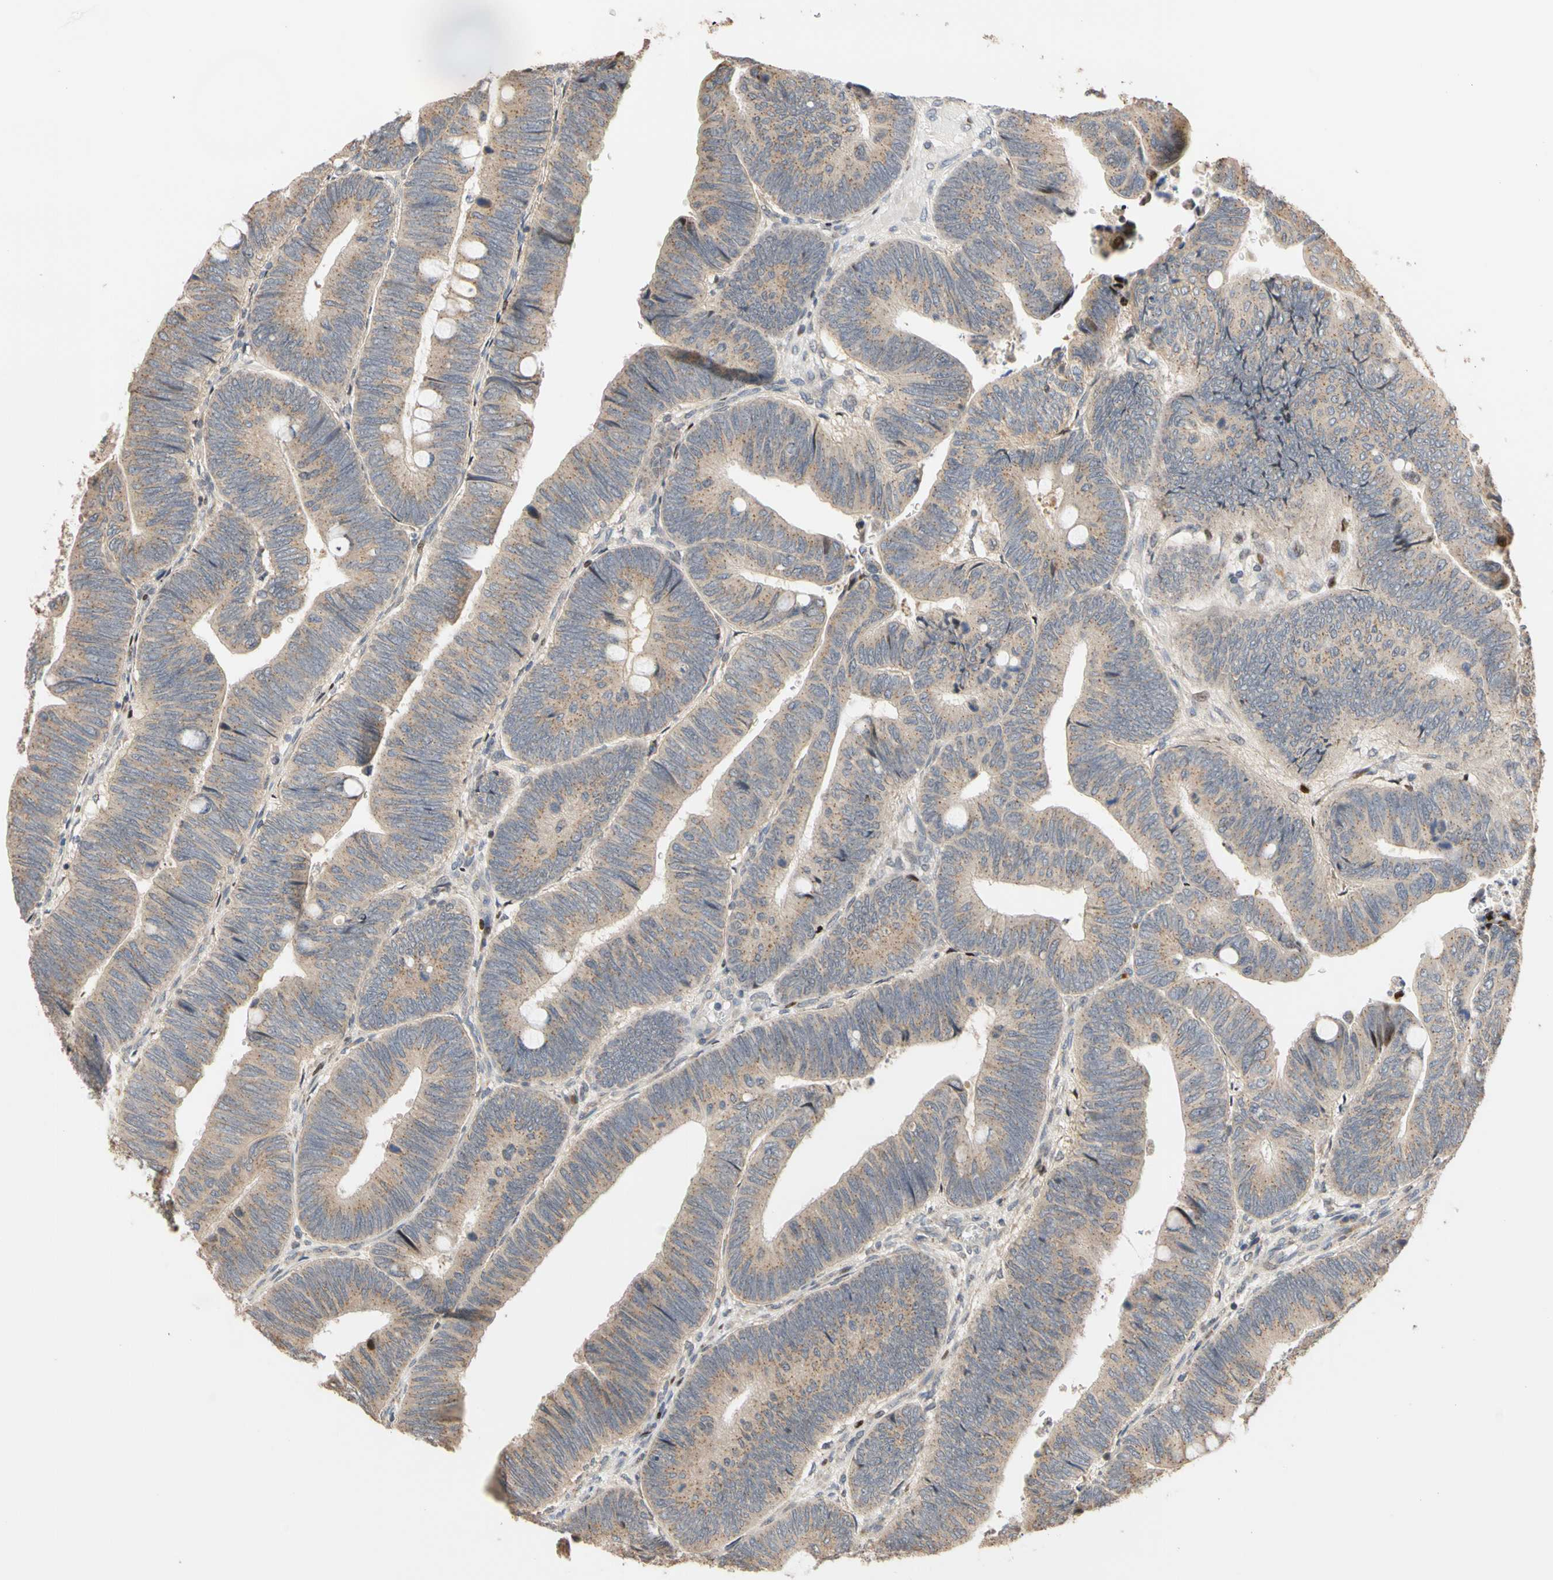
{"staining": {"intensity": "moderate", "quantity": ">75%", "location": "cytoplasmic/membranous"}, "tissue": "colorectal cancer", "cell_type": "Tumor cells", "image_type": "cancer", "snomed": [{"axis": "morphology", "description": "Normal tissue, NOS"}, {"axis": "morphology", "description": "Adenocarcinoma, NOS"}, {"axis": "topography", "description": "Rectum"}, {"axis": "topography", "description": "Peripheral nerve tissue"}], "caption": "This histopathology image exhibits immunohistochemistry staining of human colorectal cancer, with medium moderate cytoplasmic/membranous staining in about >75% of tumor cells.", "gene": "IP6K2", "patient": {"sex": "male", "age": 92}}